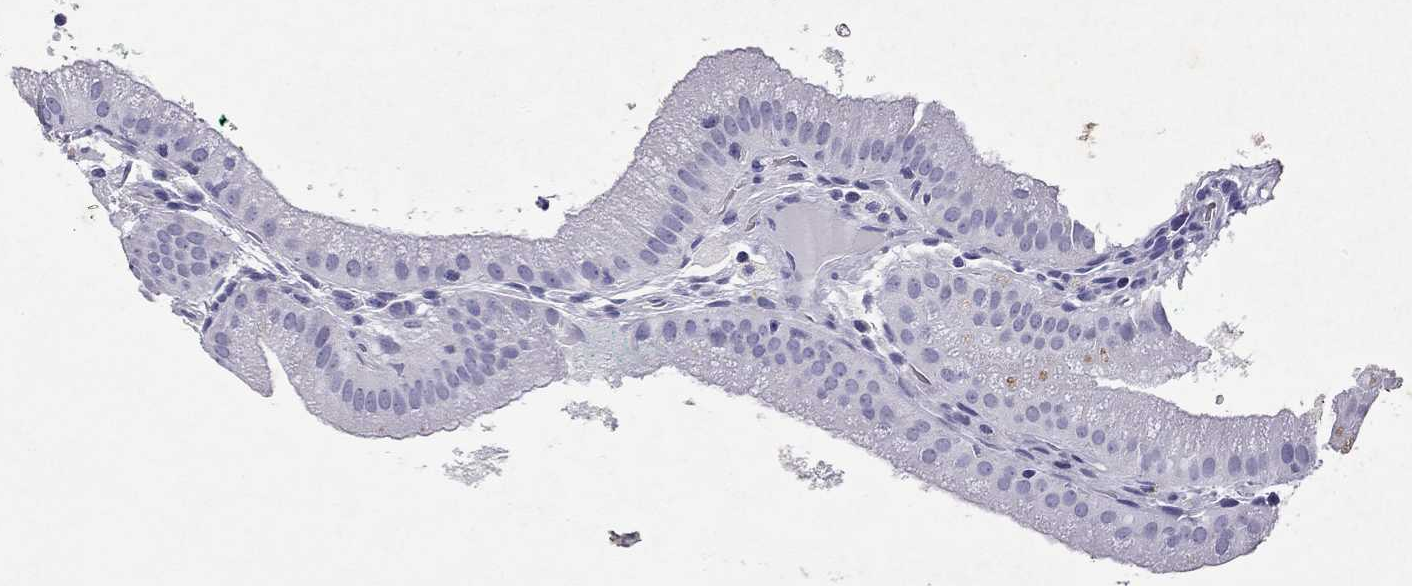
{"staining": {"intensity": "negative", "quantity": "none", "location": "none"}, "tissue": "gallbladder", "cell_type": "Glandular cells", "image_type": "normal", "snomed": [{"axis": "morphology", "description": "Normal tissue, NOS"}, {"axis": "topography", "description": "Gallbladder"}], "caption": "The micrograph displays no significant staining in glandular cells of gallbladder.", "gene": "ARMC12", "patient": {"sex": "male", "age": 67}}